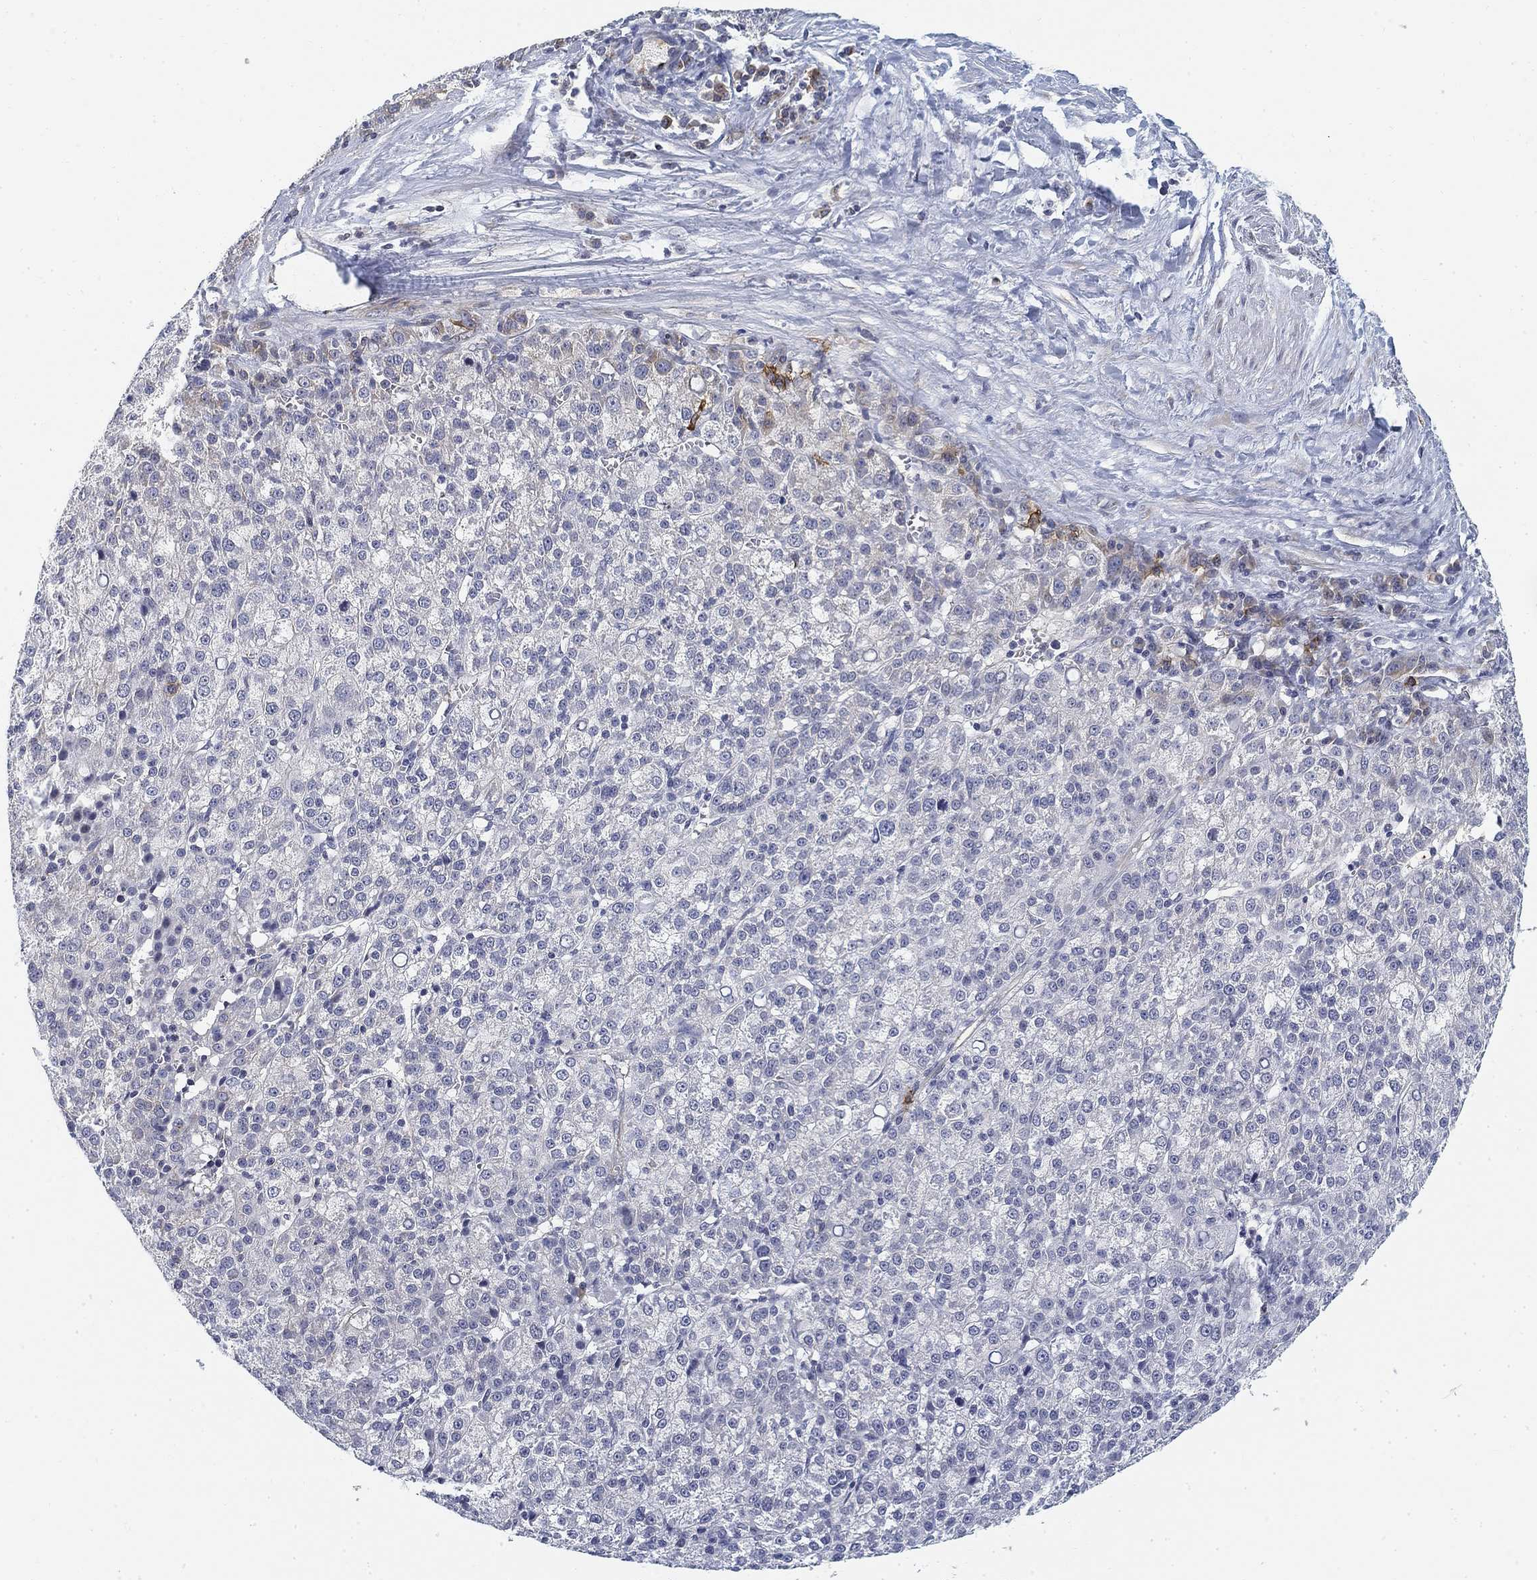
{"staining": {"intensity": "negative", "quantity": "none", "location": "none"}, "tissue": "liver cancer", "cell_type": "Tumor cells", "image_type": "cancer", "snomed": [{"axis": "morphology", "description": "Carcinoma, Hepatocellular, NOS"}, {"axis": "topography", "description": "Liver"}], "caption": "Tumor cells show no significant positivity in liver cancer.", "gene": "SLC2A5", "patient": {"sex": "female", "age": 60}}